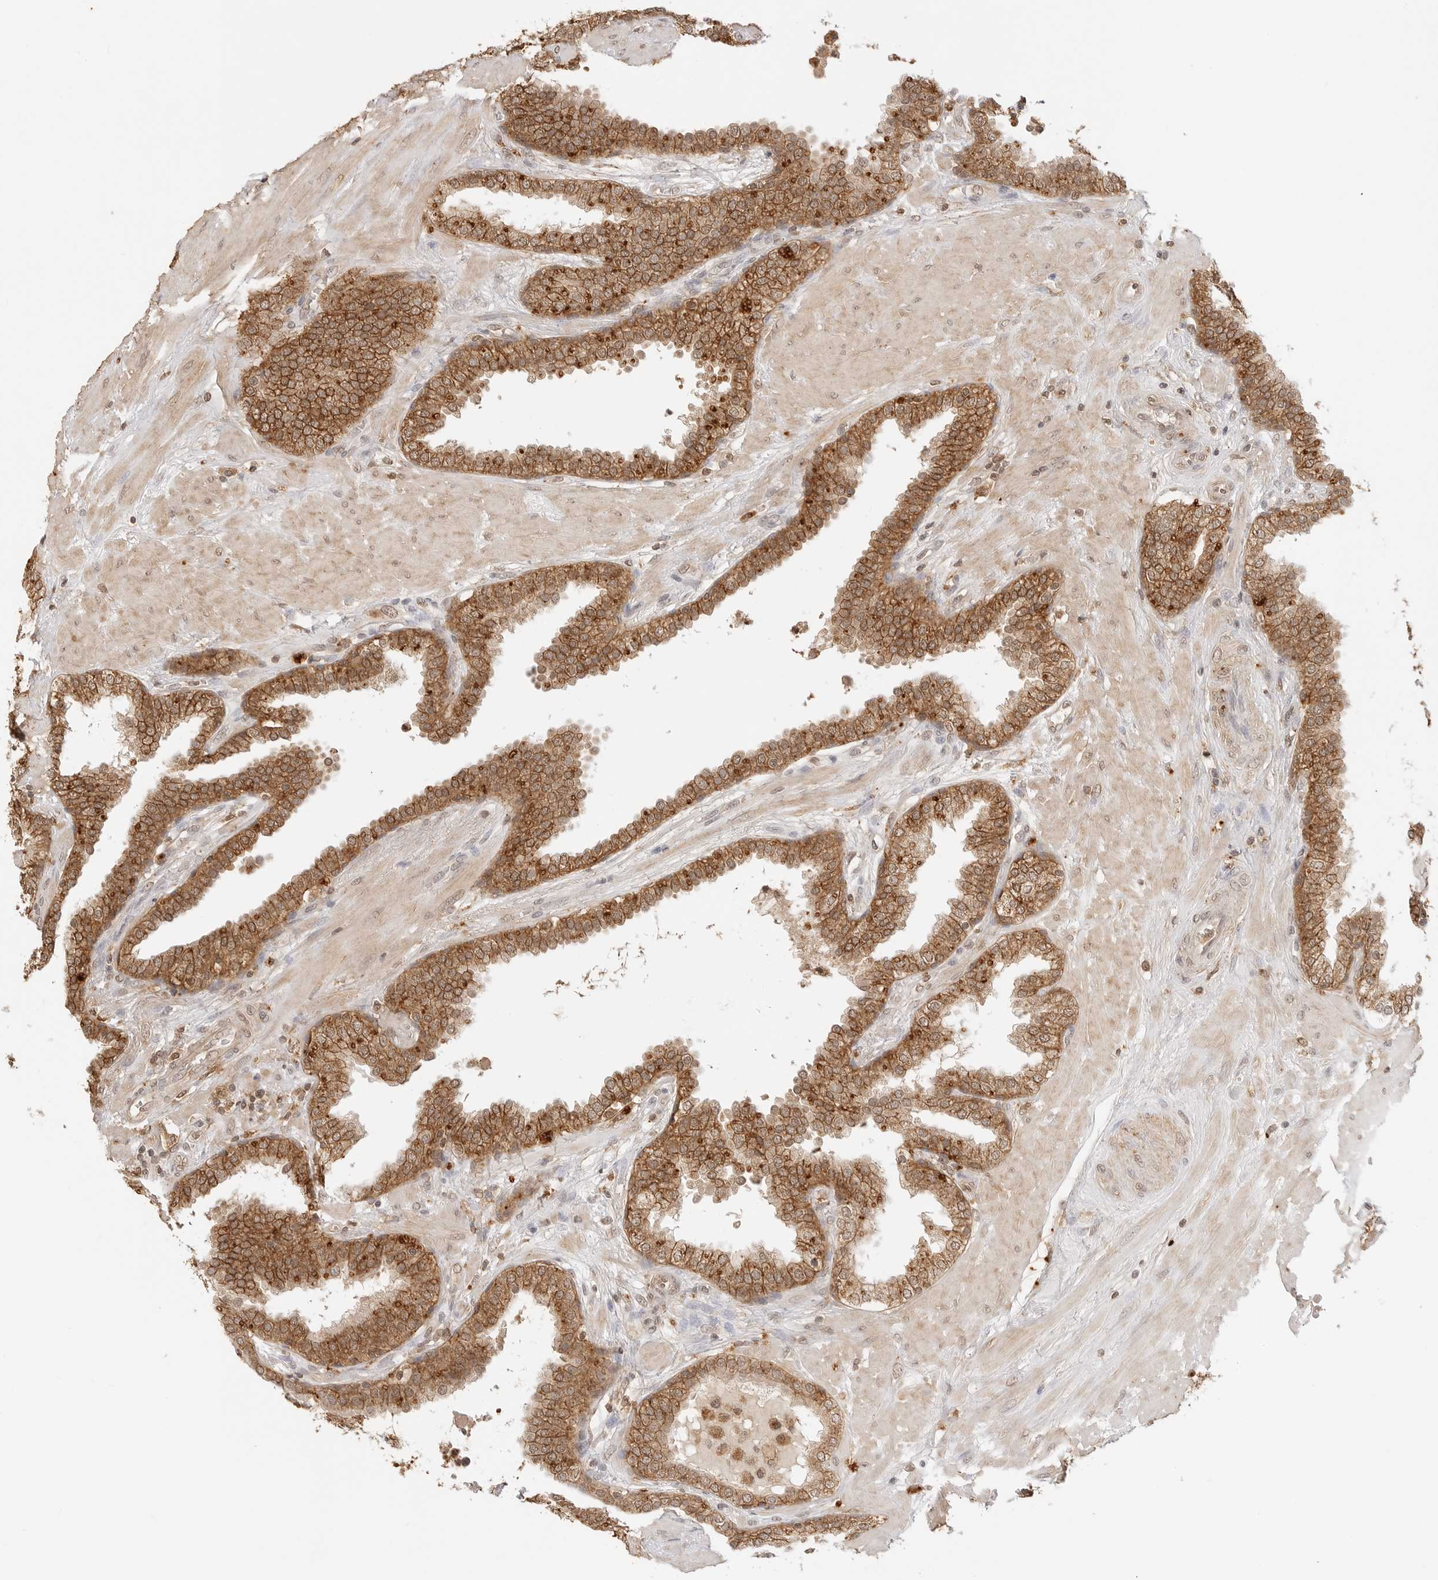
{"staining": {"intensity": "strong", "quantity": ">75%", "location": "cytoplasmic/membranous"}, "tissue": "prostate", "cell_type": "Glandular cells", "image_type": "normal", "snomed": [{"axis": "morphology", "description": "Normal tissue, NOS"}, {"axis": "topography", "description": "Prostate"}], "caption": "Immunohistochemistry (IHC) of normal human prostate demonstrates high levels of strong cytoplasmic/membranous positivity in about >75% of glandular cells. Using DAB (3,3'-diaminobenzidine) (brown) and hematoxylin (blue) stains, captured at high magnification using brightfield microscopy.", "gene": "EPHA1", "patient": {"sex": "male", "age": 51}}